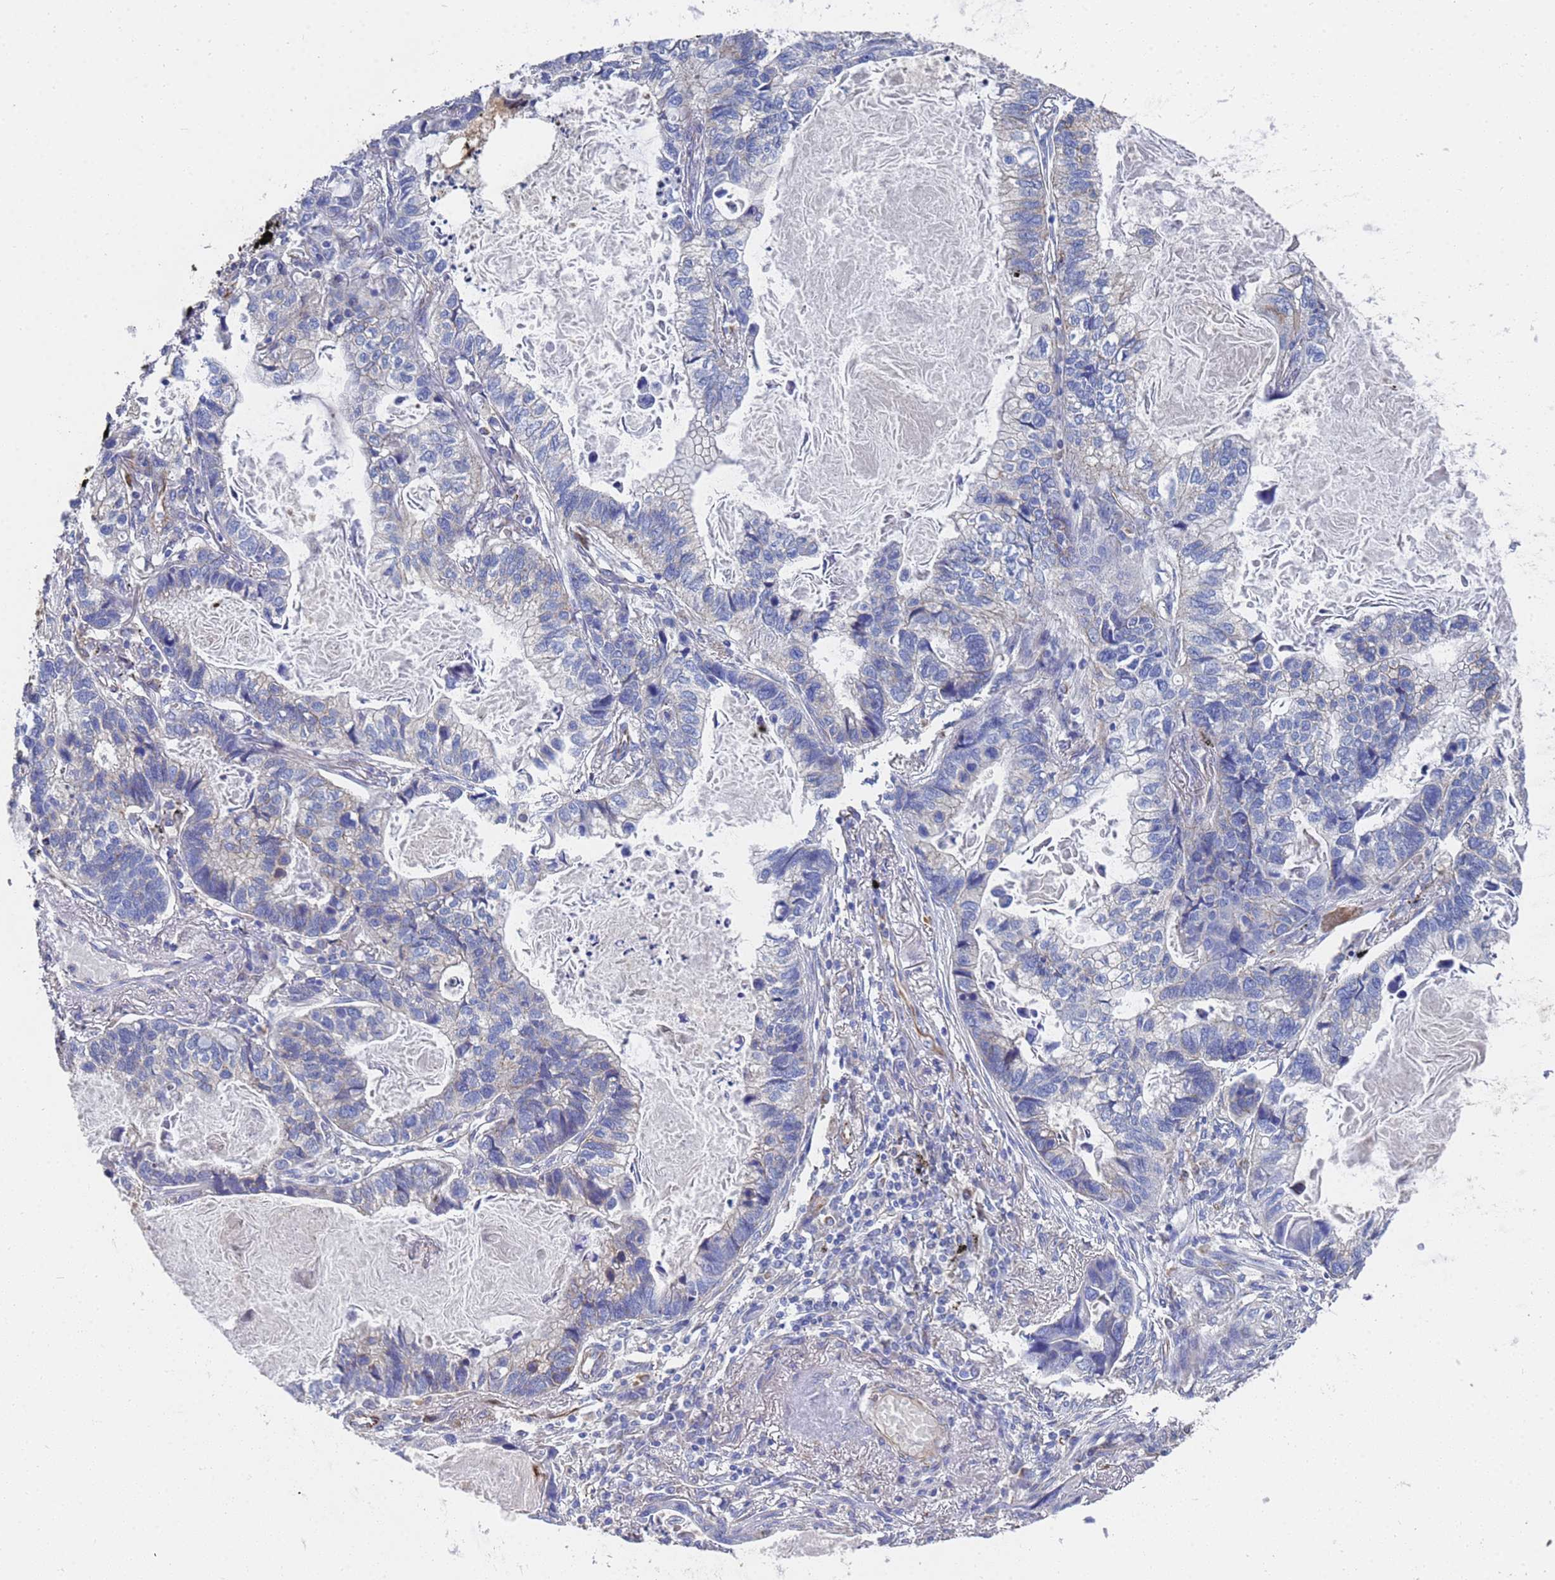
{"staining": {"intensity": "negative", "quantity": "none", "location": "none"}, "tissue": "lung cancer", "cell_type": "Tumor cells", "image_type": "cancer", "snomed": [{"axis": "morphology", "description": "Adenocarcinoma, NOS"}, {"axis": "topography", "description": "Lung"}], "caption": "Immunohistochemical staining of lung adenocarcinoma shows no significant staining in tumor cells. Nuclei are stained in blue.", "gene": "SYT13", "patient": {"sex": "male", "age": 67}}